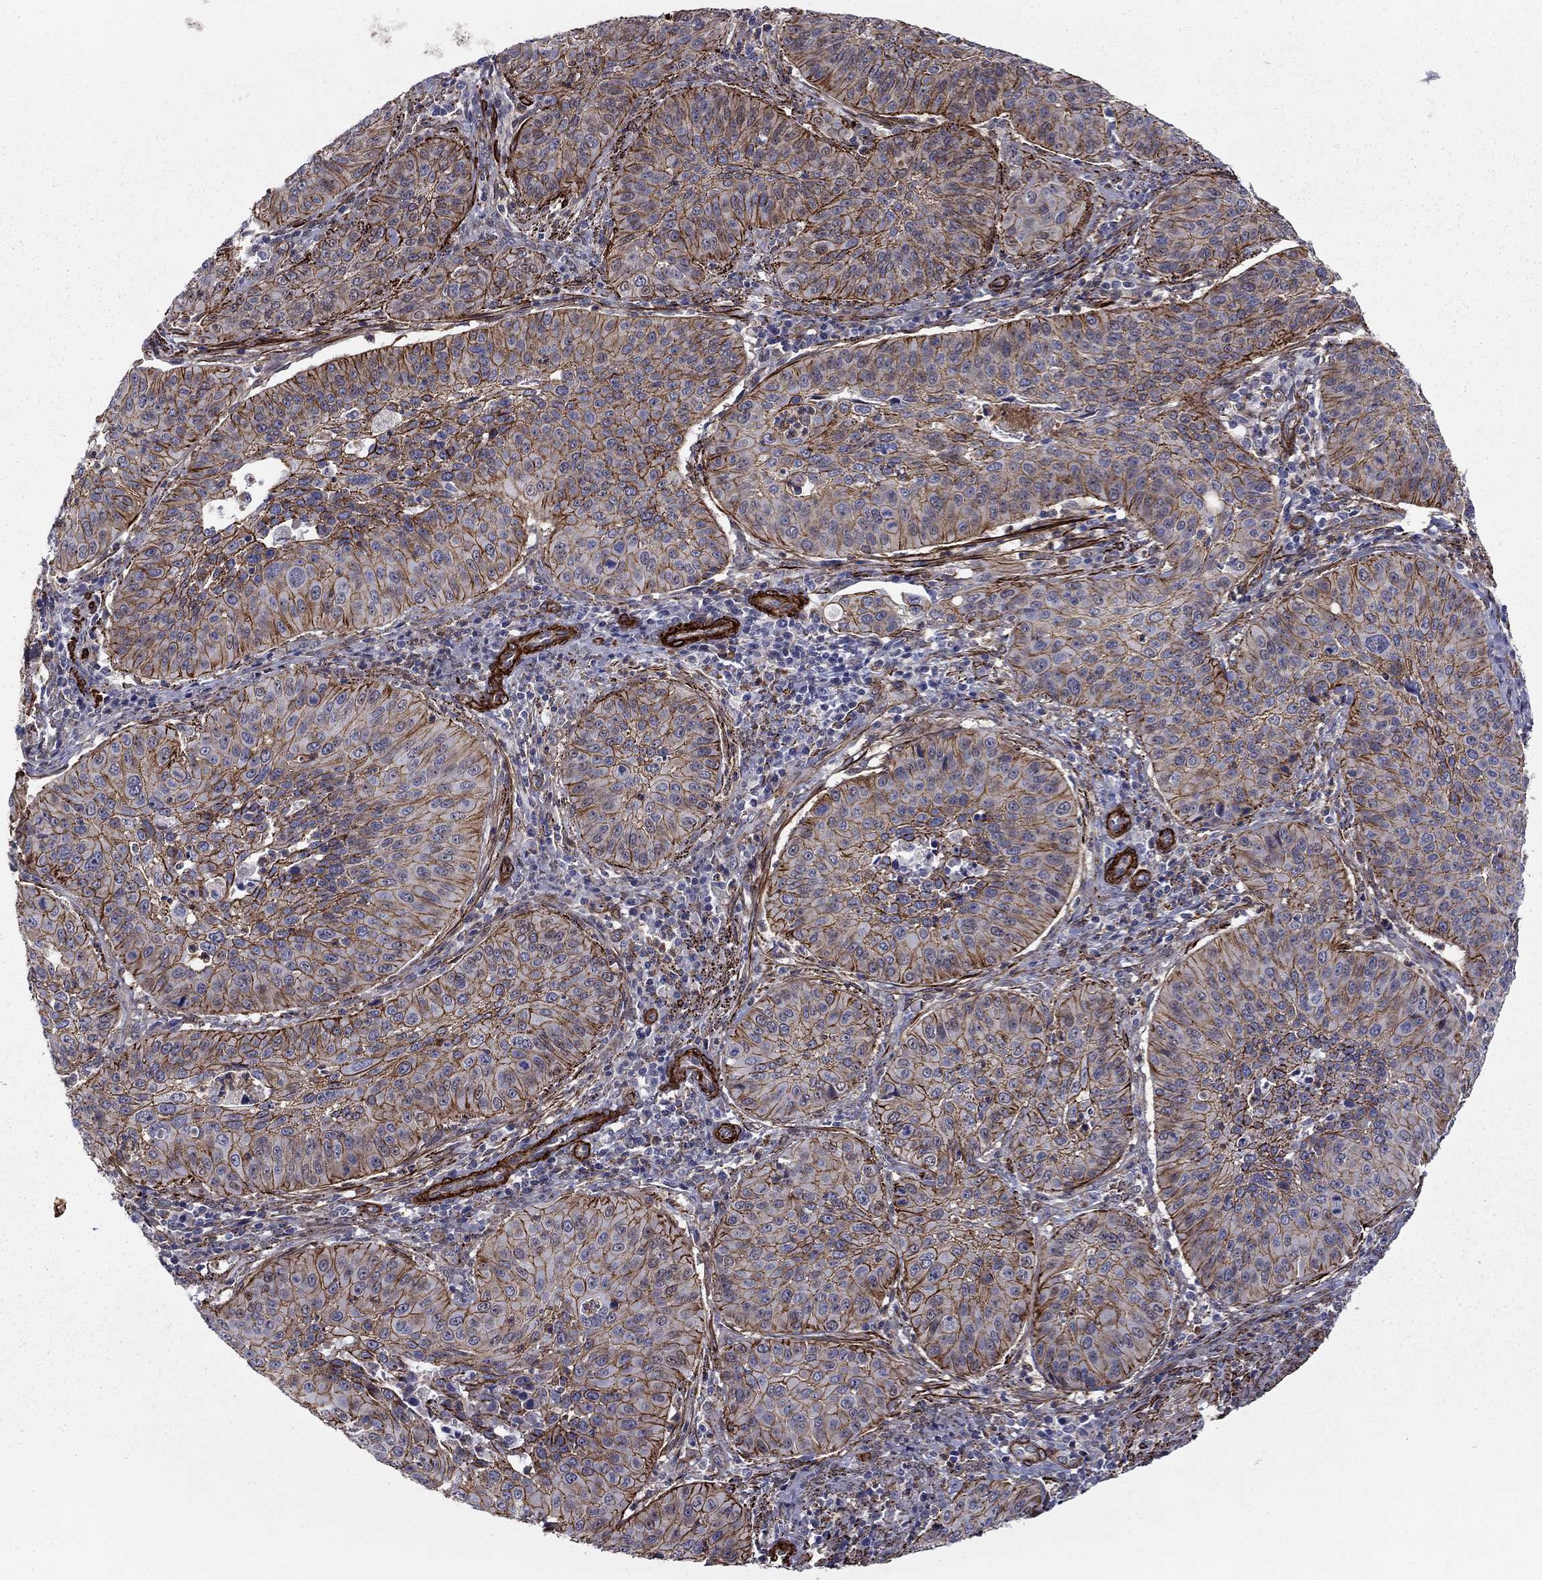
{"staining": {"intensity": "strong", "quantity": "25%-75%", "location": "cytoplasmic/membranous"}, "tissue": "cervical cancer", "cell_type": "Tumor cells", "image_type": "cancer", "snomed": [{"axis": "morphology", "description": "Normal tissue, NOS"}, {"axis": "morphology", "description": "Squamous cell carcinoma, NOS"}, {"axis": "topography", "description": "Cervix"}], "caption": "The micrograph displays staining of squamous cell carcinoma (cervical), revealing strong cytoplasmic/membranous protein positivity (brown color) within tumor cells. Nuclei are stained in blue.", "gene": "KRBA1", "patient": {"sex": "female", "age": 39}}